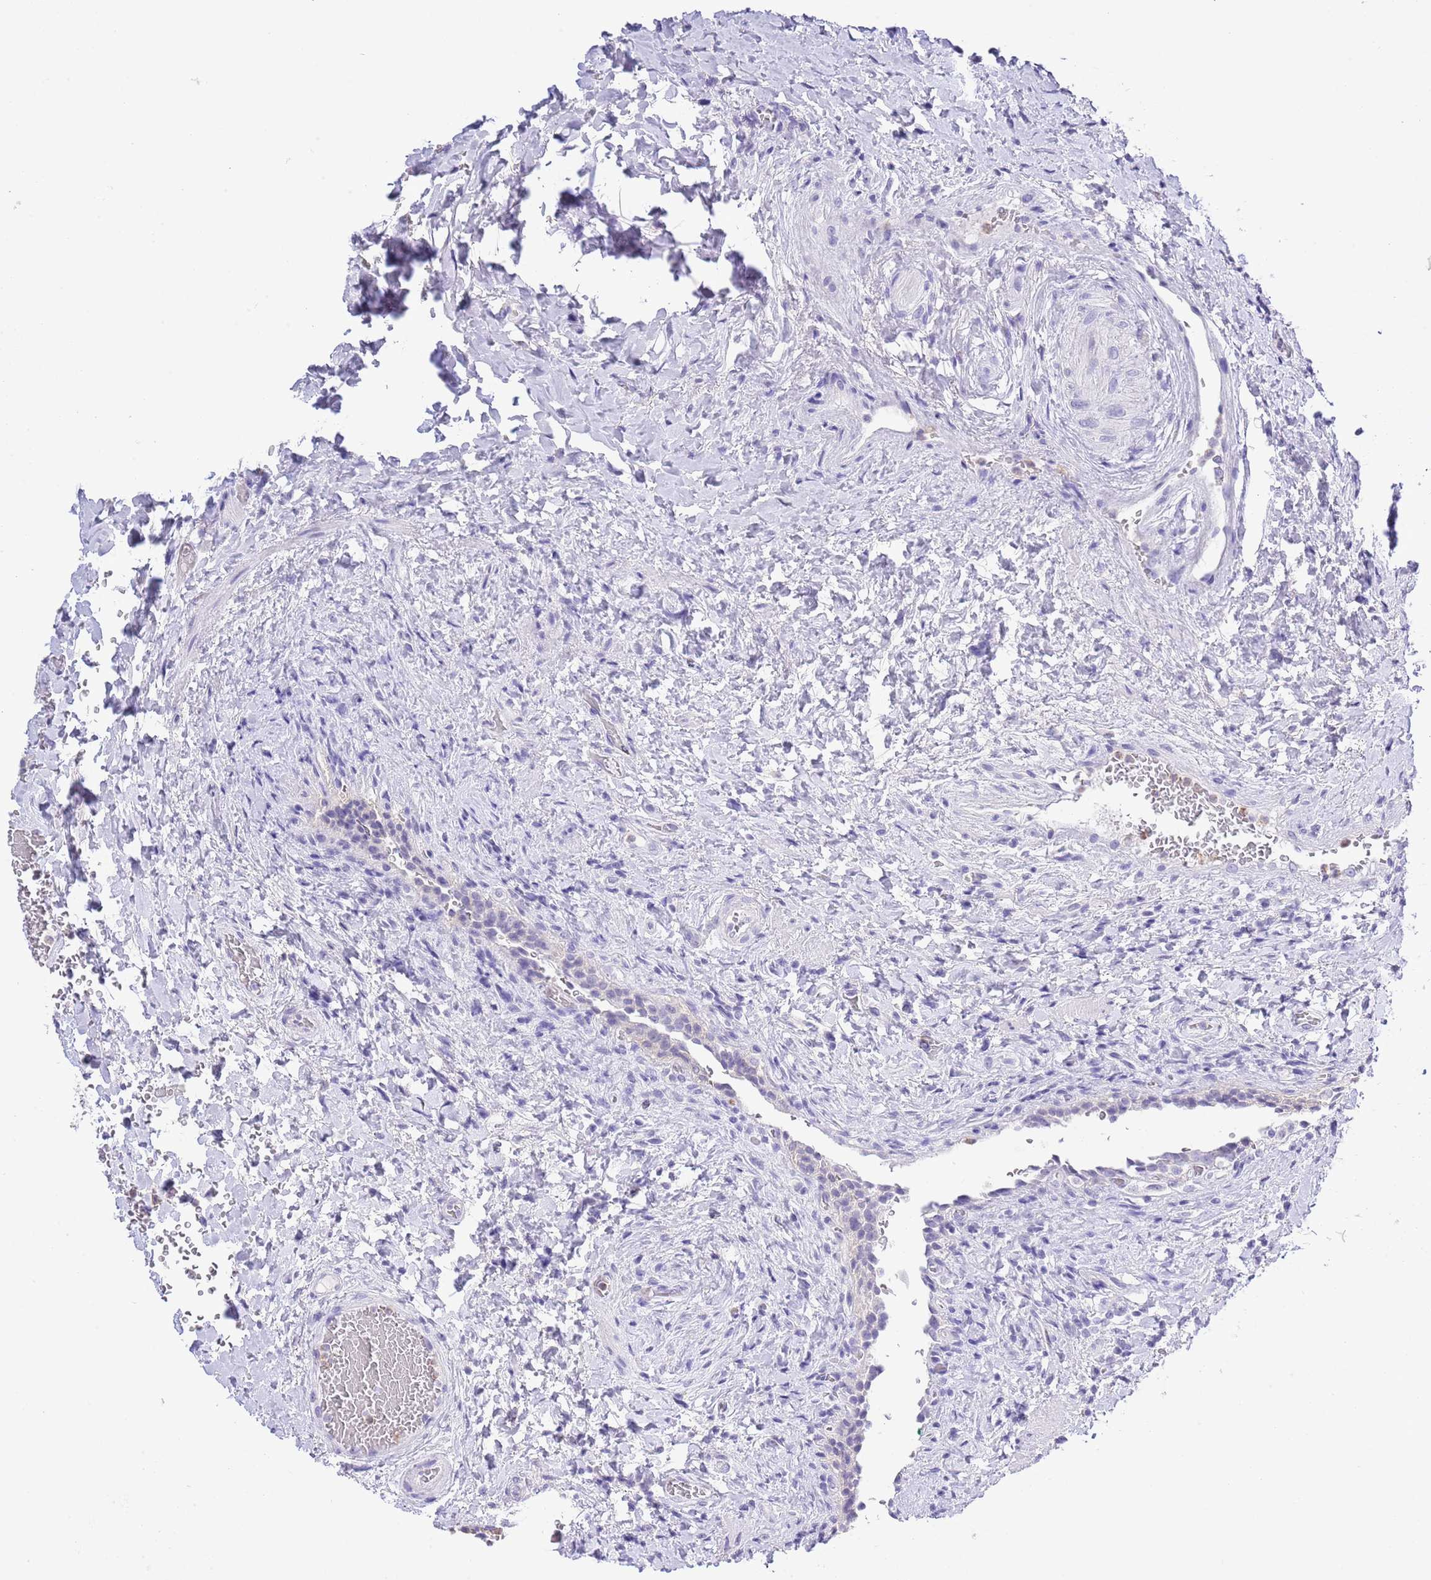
{"staining": {"intensity": "negative", "quantity": "none", "location": "none"}, "tissue": "urinary bladder", "cell_type": "Urothelial cells", "image_type": "normal", "snomed": [{"axis": "morphology", "description": "Normal tissue, NOS"}, {"axis": "morphology", "description": "Inflammation, NOS"}, {"axis": "topography", "description": "Urinary bladder"}], "caption": "High power microscopy image of an IHC image of benign urinary bladder, revealing no significant expression in urothelial cells. The staining is performed using DAB (3,3'-diaminobenzidine) brown chromogen with nuclei counter-stained in using hematoxylin.", "gene": "OR2Z1", "patient": {"sex": "male", "age": 64}}